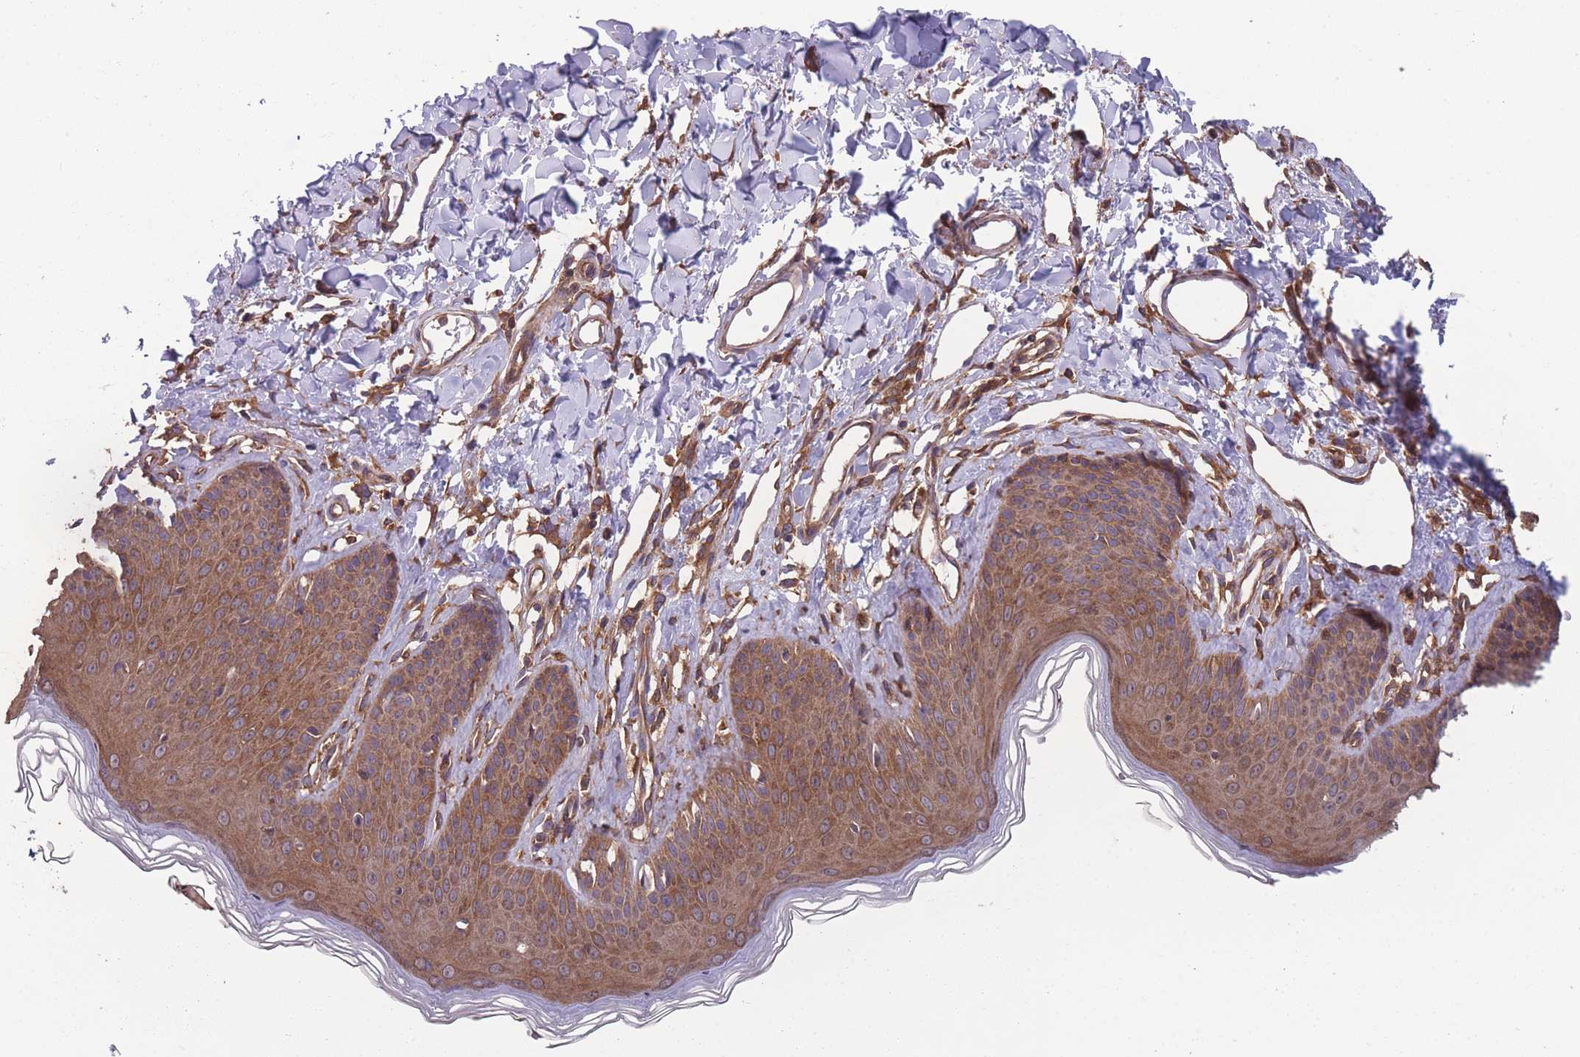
{"staining": {"intensity": "moderate", "quantity": ">75%", "location": "cytoplasmic/membranous"}, "tissue": "skin", "cell_type": "Epidermal cells", "image_type": "normal", "snomed": [{"axis": "morphology", "description": "Normal tissue, NOS"}, {"axis": "morphology", "description": "Squamous cell carcinoma, NOS"}, {"axis": "topography", "description": "Vulva"}], "caption": "The image displays immunohistochemical staining of benign skin. There is moderate cytoplasmic/membranous positivity is identified in about >75% of epidermal cells. (DAB (3,3'-diaminobenzidine) = brown stain, brightfield microscopy at high magnification).", "gene": "ZPR1", "patient": {"sex": "female", "age": 85}}